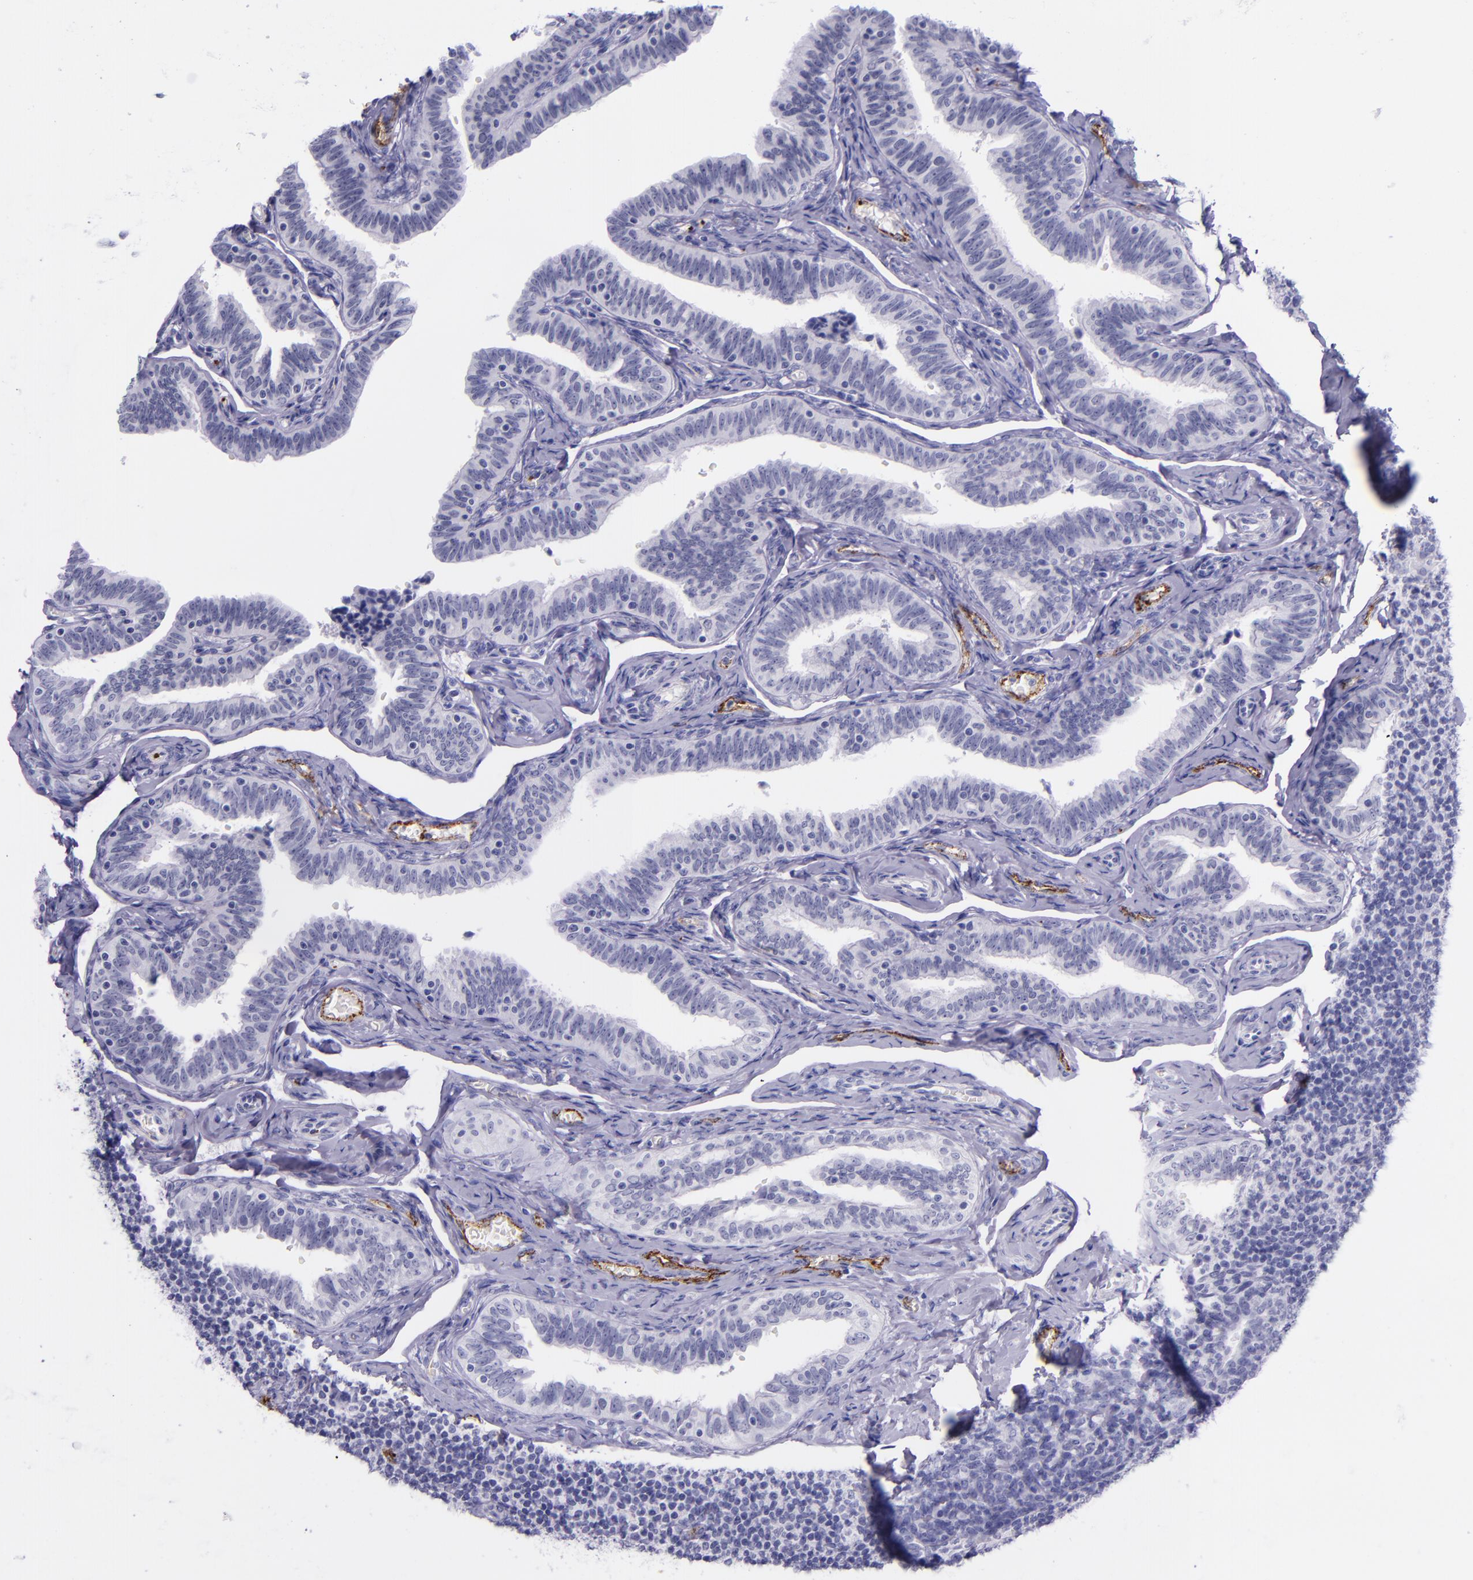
{"staining": {"intensity": "negative", "quantity": "none", "location": "none"}, "tissue": "fallopian tube", "cell_type": "Glandular cells", "image_type": "normal", "snomed": [{"axis": "morphology", "description": "Normal tissue, NOS"}, {"axis": "topography", "description": "Fallopian tube"}, {"axis": "topography", "description": "Ovary"}], "caption": "High power microscopy histopathology image of an IHC histopathology image of unremarkable fallopian tube, revealing no significant expression in glandular cells.", "gene": "SELE", "patient": {"sex": "female", "age": 69}}